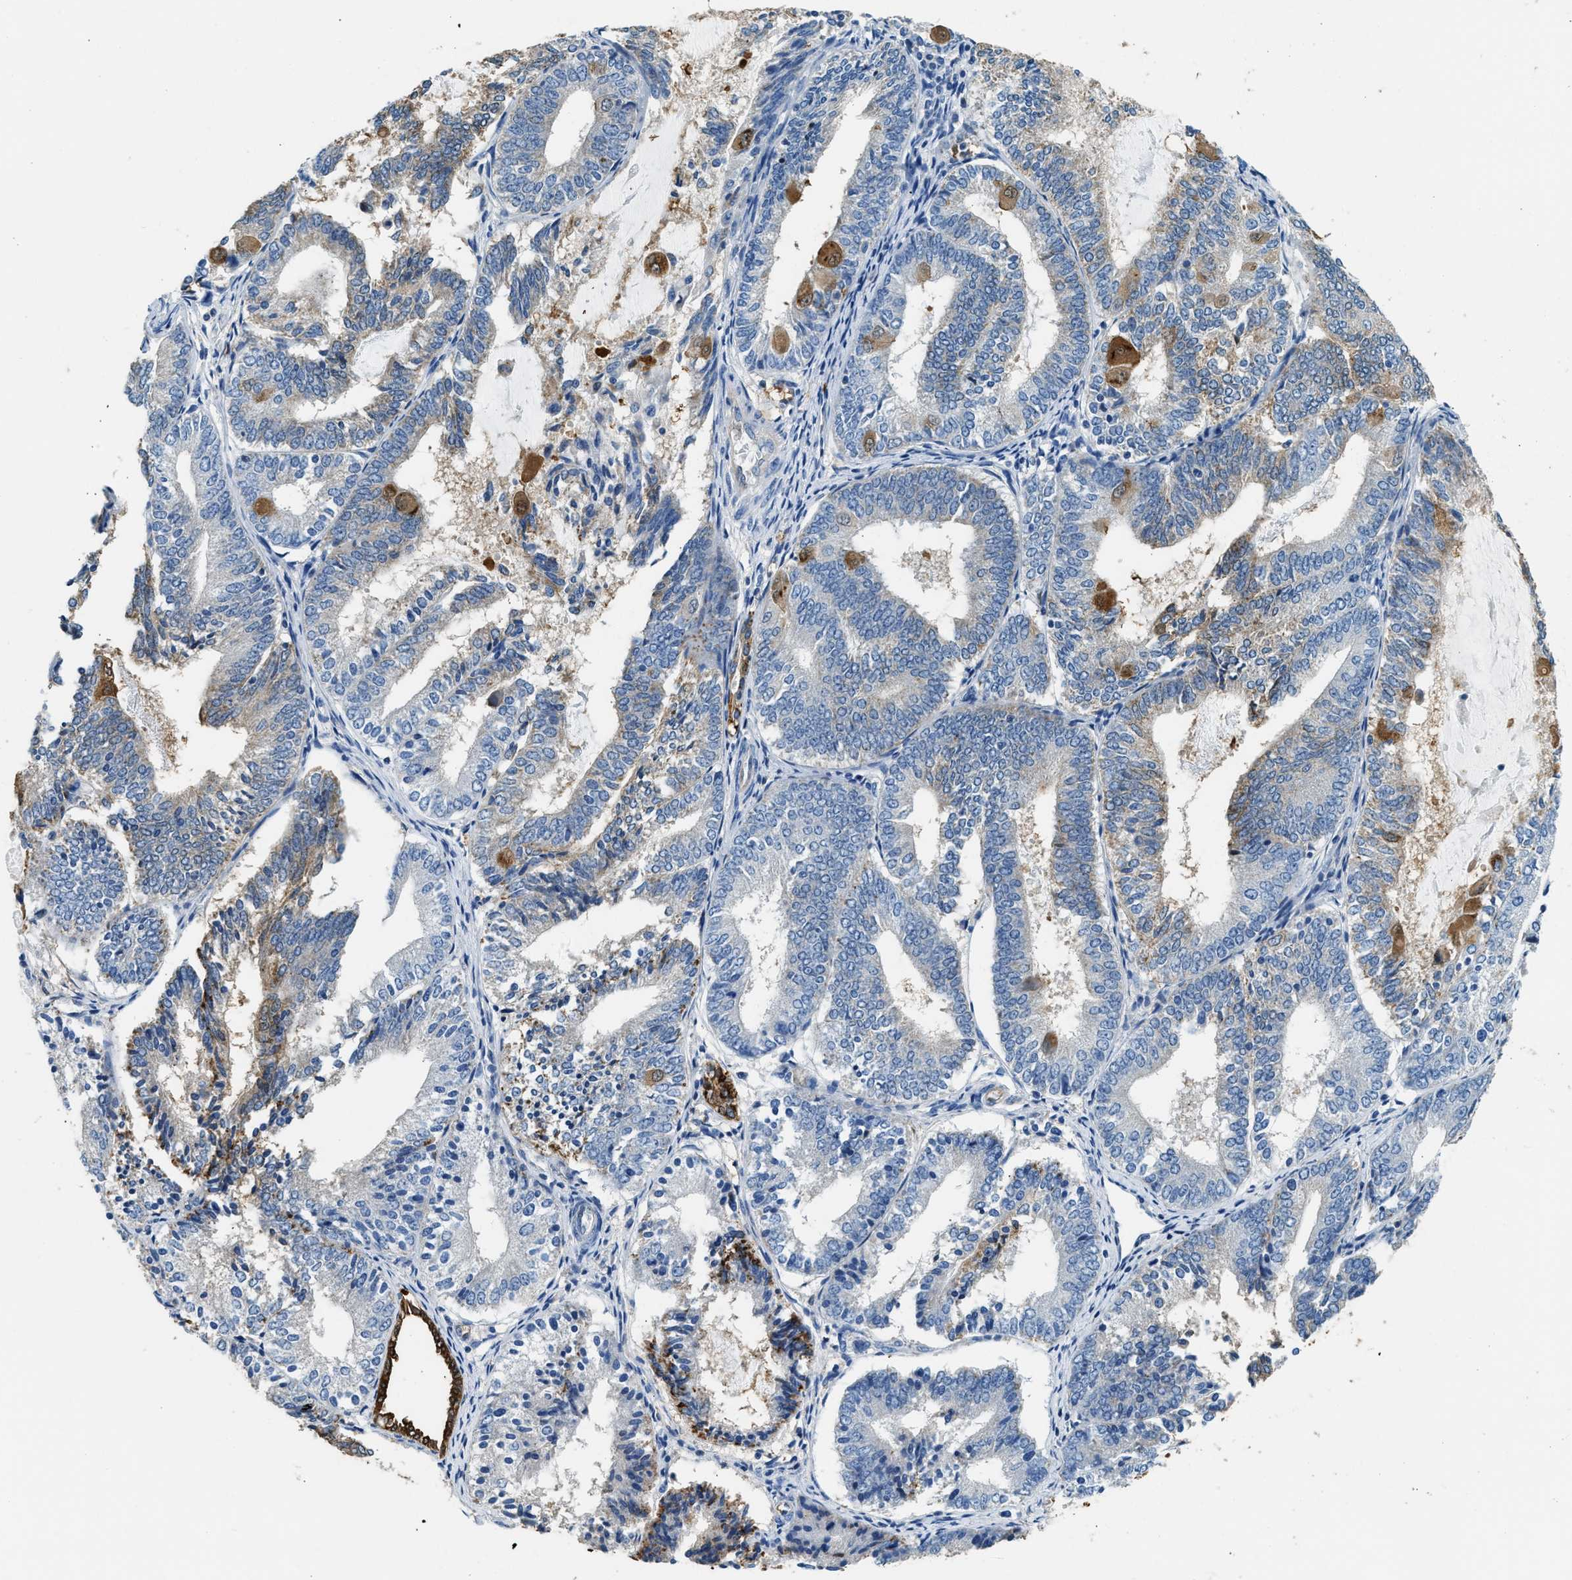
{"staining": {"intensity": "moderate", "quantity": "<25%", "location": "cytoplasmic/membranous"}, "tissue": "endometrial cancer", "cell_type": "Tumor cells", "image_type": "cancer", "snomed": [{"axis": "morphology", "description": "Adenocarcinoma, NOS"}, {"axis": "topography", "description": "Endometrium"}], "caption": "Immunohistochemical staining of human endometrial cancer displays low levels of moderate cytoplasmic/membranous protein positivity in about <25% of tumor cells.", "gene": "ANXA3", "patient": {"sex": "female", "age": 81}}